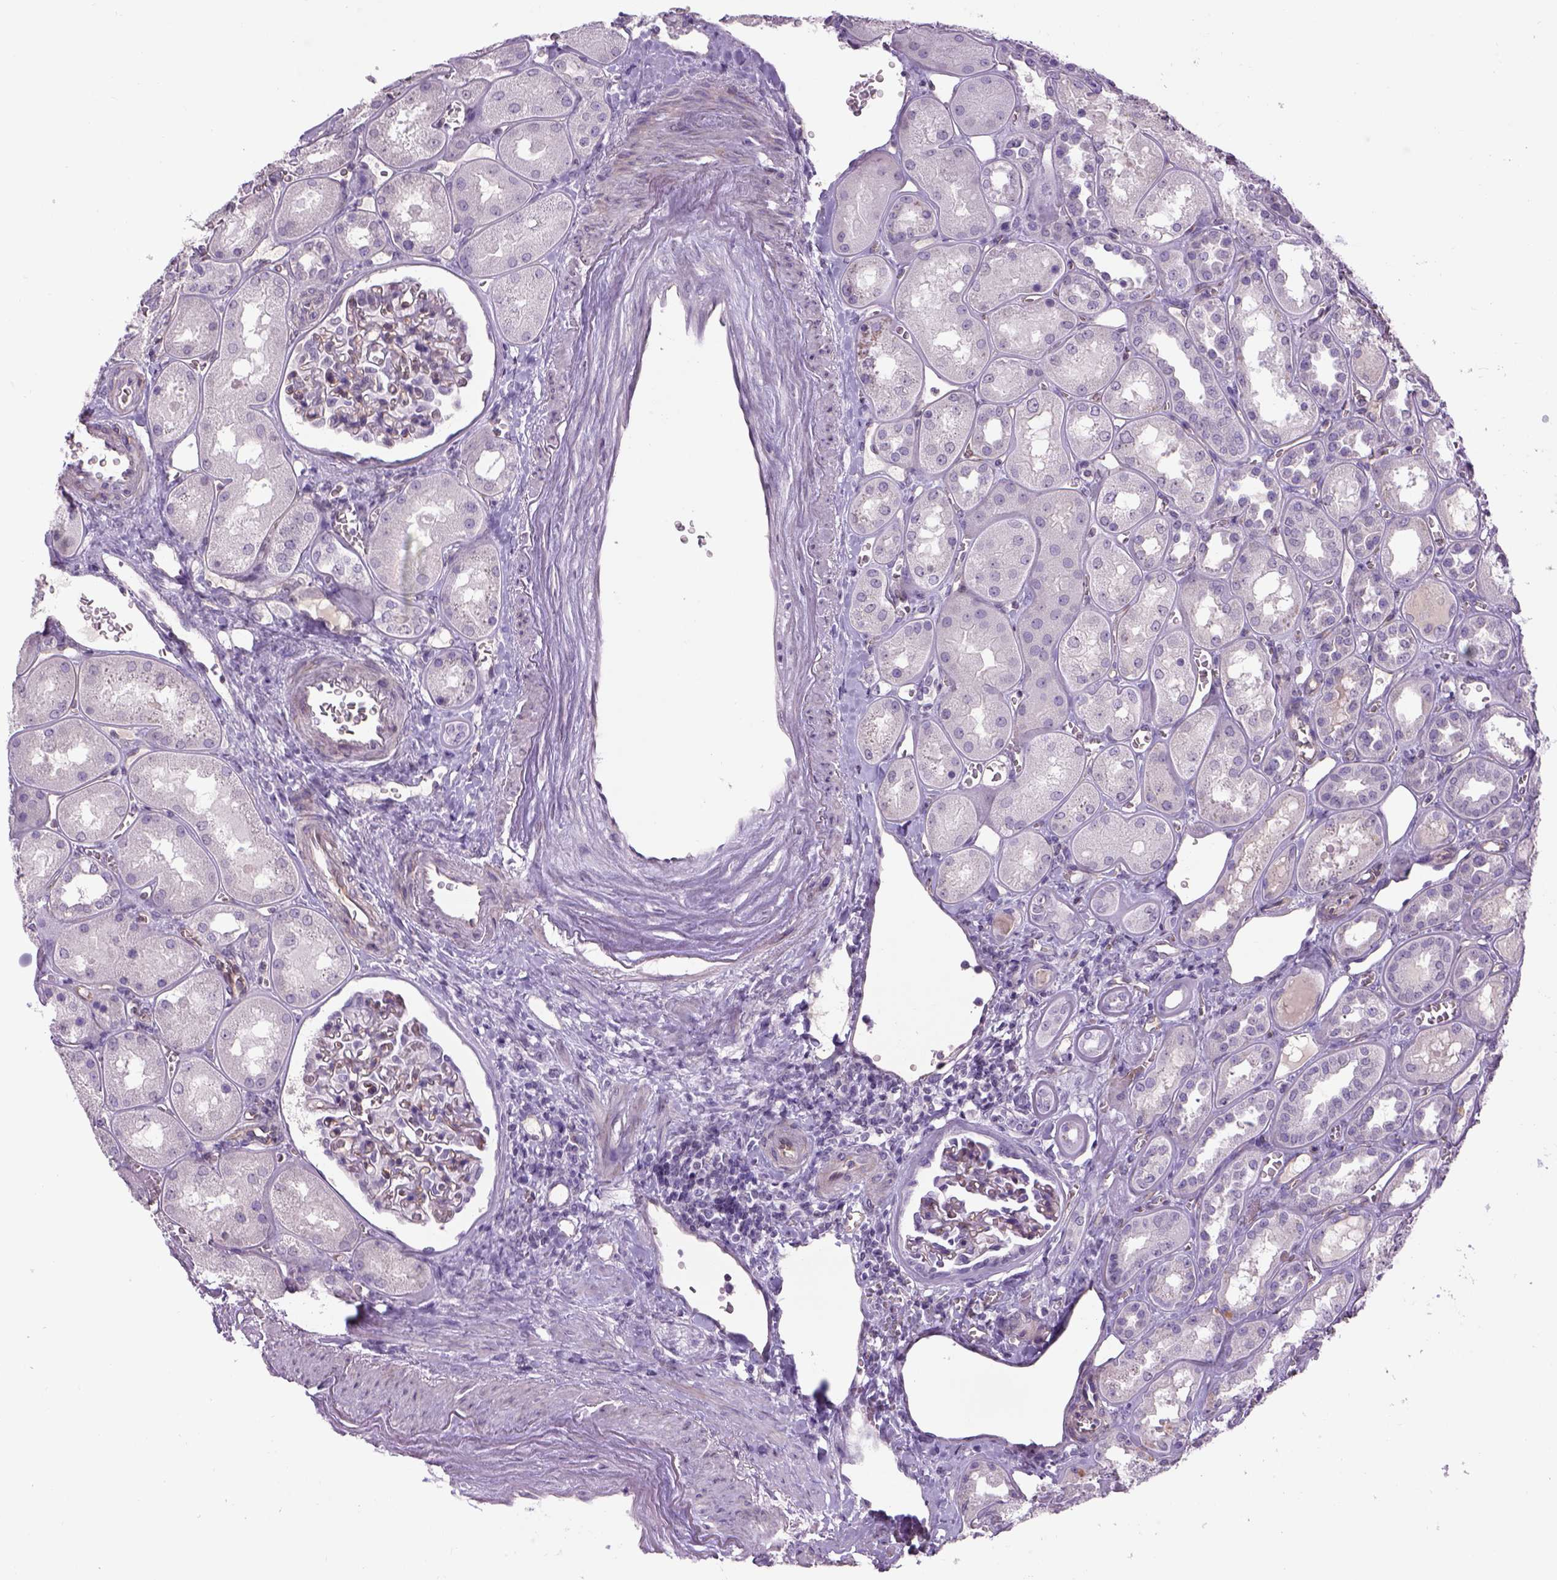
{"staining": {"intensity": "negative", "quantity": "none", "location": "none"}, "tissue": "kidney", "cell_type": "Cells in glomeruli", "image_type": "normal", "snomed": [{"axis": "morphology", "description": "Normal tissue, NOS"}, {"axis": "topography", "description": "Kidney"}], "caption": "Cells in glomeruli show no significant protein expression in unremarkable kidney.", "gene": "PRRT1", "patient": {"sex": "male", "age": 73}}